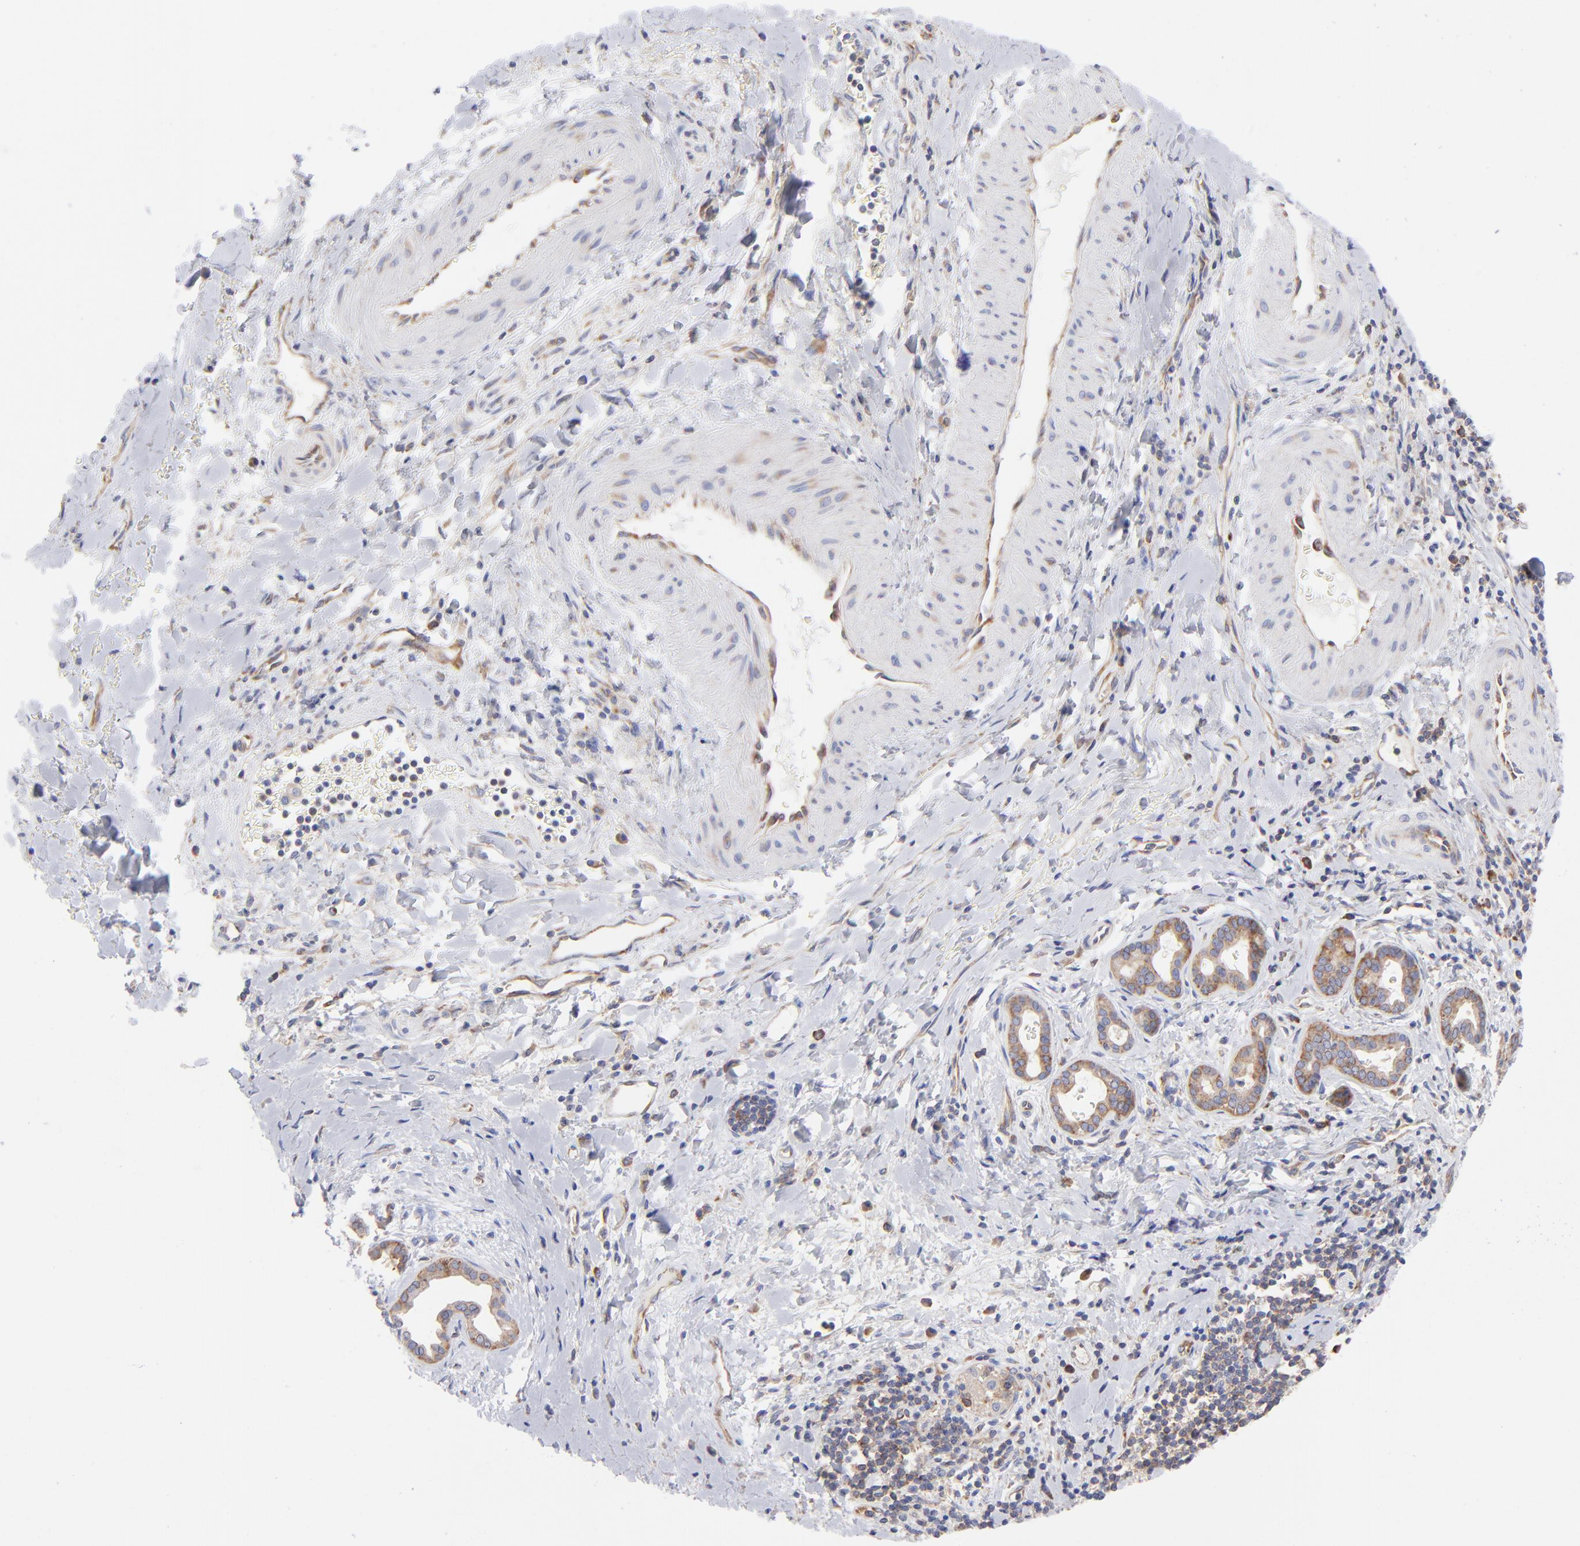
{"staining": {"intensity": "moderate", "quantity": ">75%", "location": "cytoplasmic/membranous"}, "tissue": "liver cancer", "cell_type": "Tumor cells", "image_type": "cancer", "snomed": [{"axis": "morphology", "description": "Cholangiocarcinoma"}, {"axis": "topography", "description": "Liver"}], "caption": "The histopathology image exhibits a brown stain indicating the presence of a protein in the cytoplasmic/membranous of tumor cells in cholangiocarcinoma (liver). Ihc stains the protein of interest in brown and the nuclei are stained blue.", "gene": "EIF2AK2", "patient": {"sex": "male", "age": 57}}